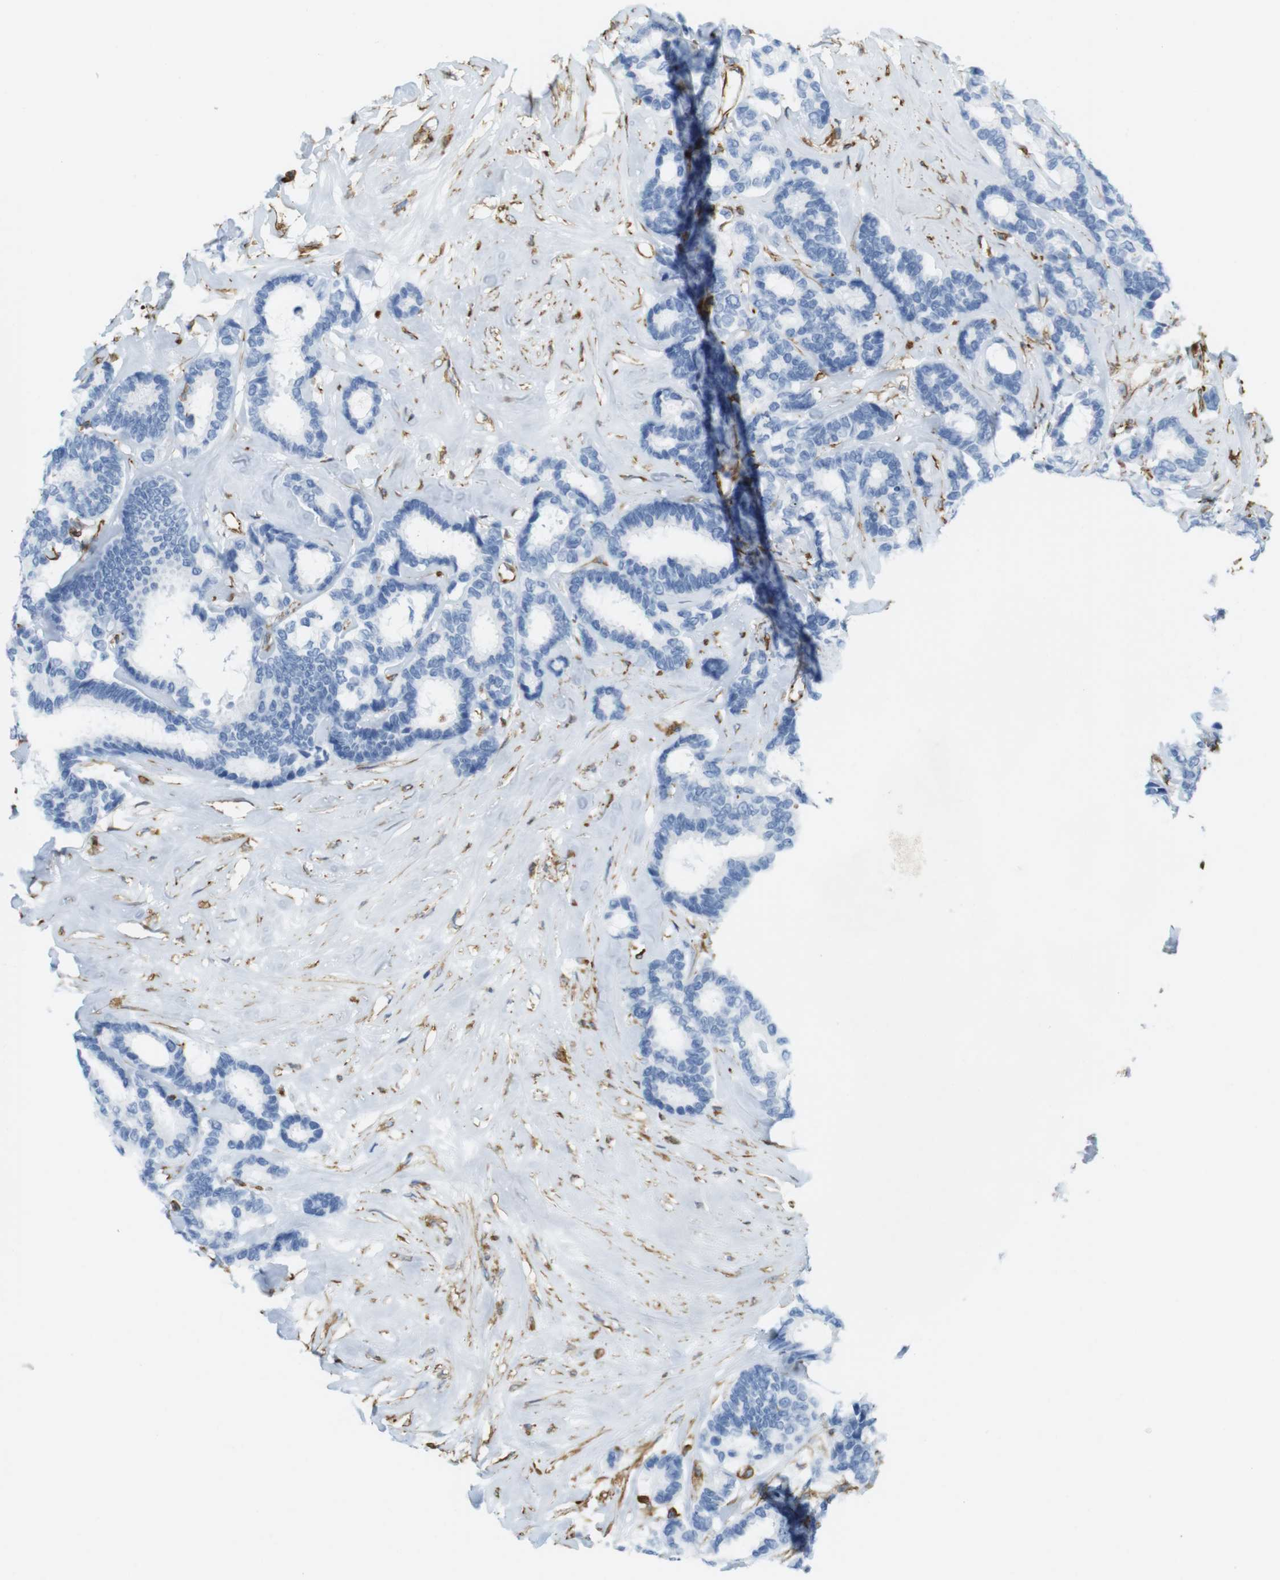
{"staining": {"intensity": "negative", "quantity": "none", "location": "none"}, "tissue": "breast cancer", "cell_type": "Tumor cells", "image_type": "cancer", "snomed": [{"axis": "morphology", "description": "Duct carcinoma"}, {"axis": "topography", "description": "Breast"}], "caption": "A photomicrograph of breast cancer stained for a protein demonstrates no brown staining in tumor cells. The staining was performed using DAB to visualize the protein expression in brown, while the nuclei were stained in blue with hematoxylin (Magnification: 20x).", "gene": "MS4A10", "patient": {"sex": "female", "age": 87}}